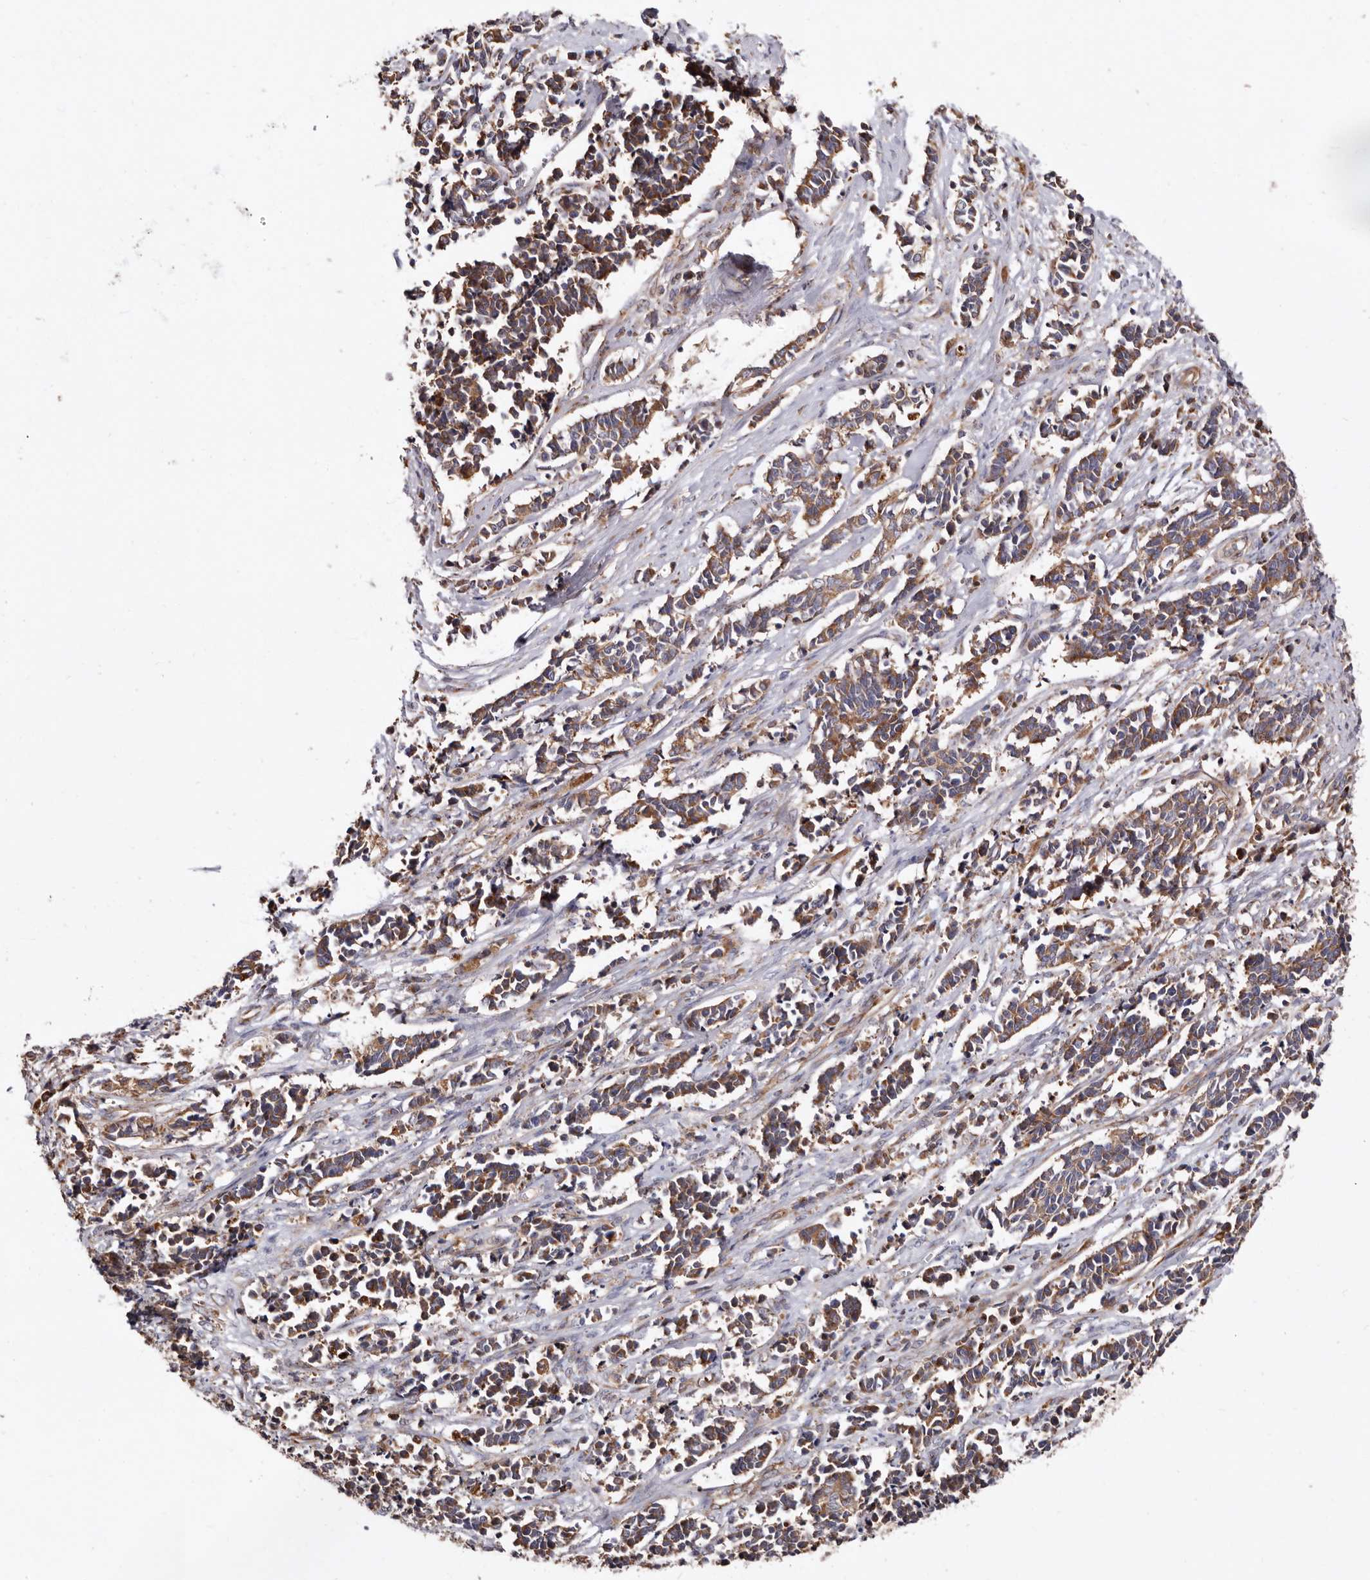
{"staining": {"intensity": "weak", "quantity": ">75%", "location": "cytoplasmic/membranous"}, "tissue": "cervical cancer", "cell_type": "Tumor cells", "image_type": "cancer", "snomed": [{"axis": "morphology", "description": "Normal tissue, NOS"}, {"axis": "morphology", "description": "Squamous cell carcinoma, NOS"}, {"axis": "topography", "description": "Cervix"}], "caption": "Squamous cell carcinoma (cervical) was stained to show a protein in brown. There is low levels of weak cytoplasmic/membranous expression in approximately >75% of tumor cells.", "gene": "COQ8B", "patient": {"sex": "female", "age": 35}}